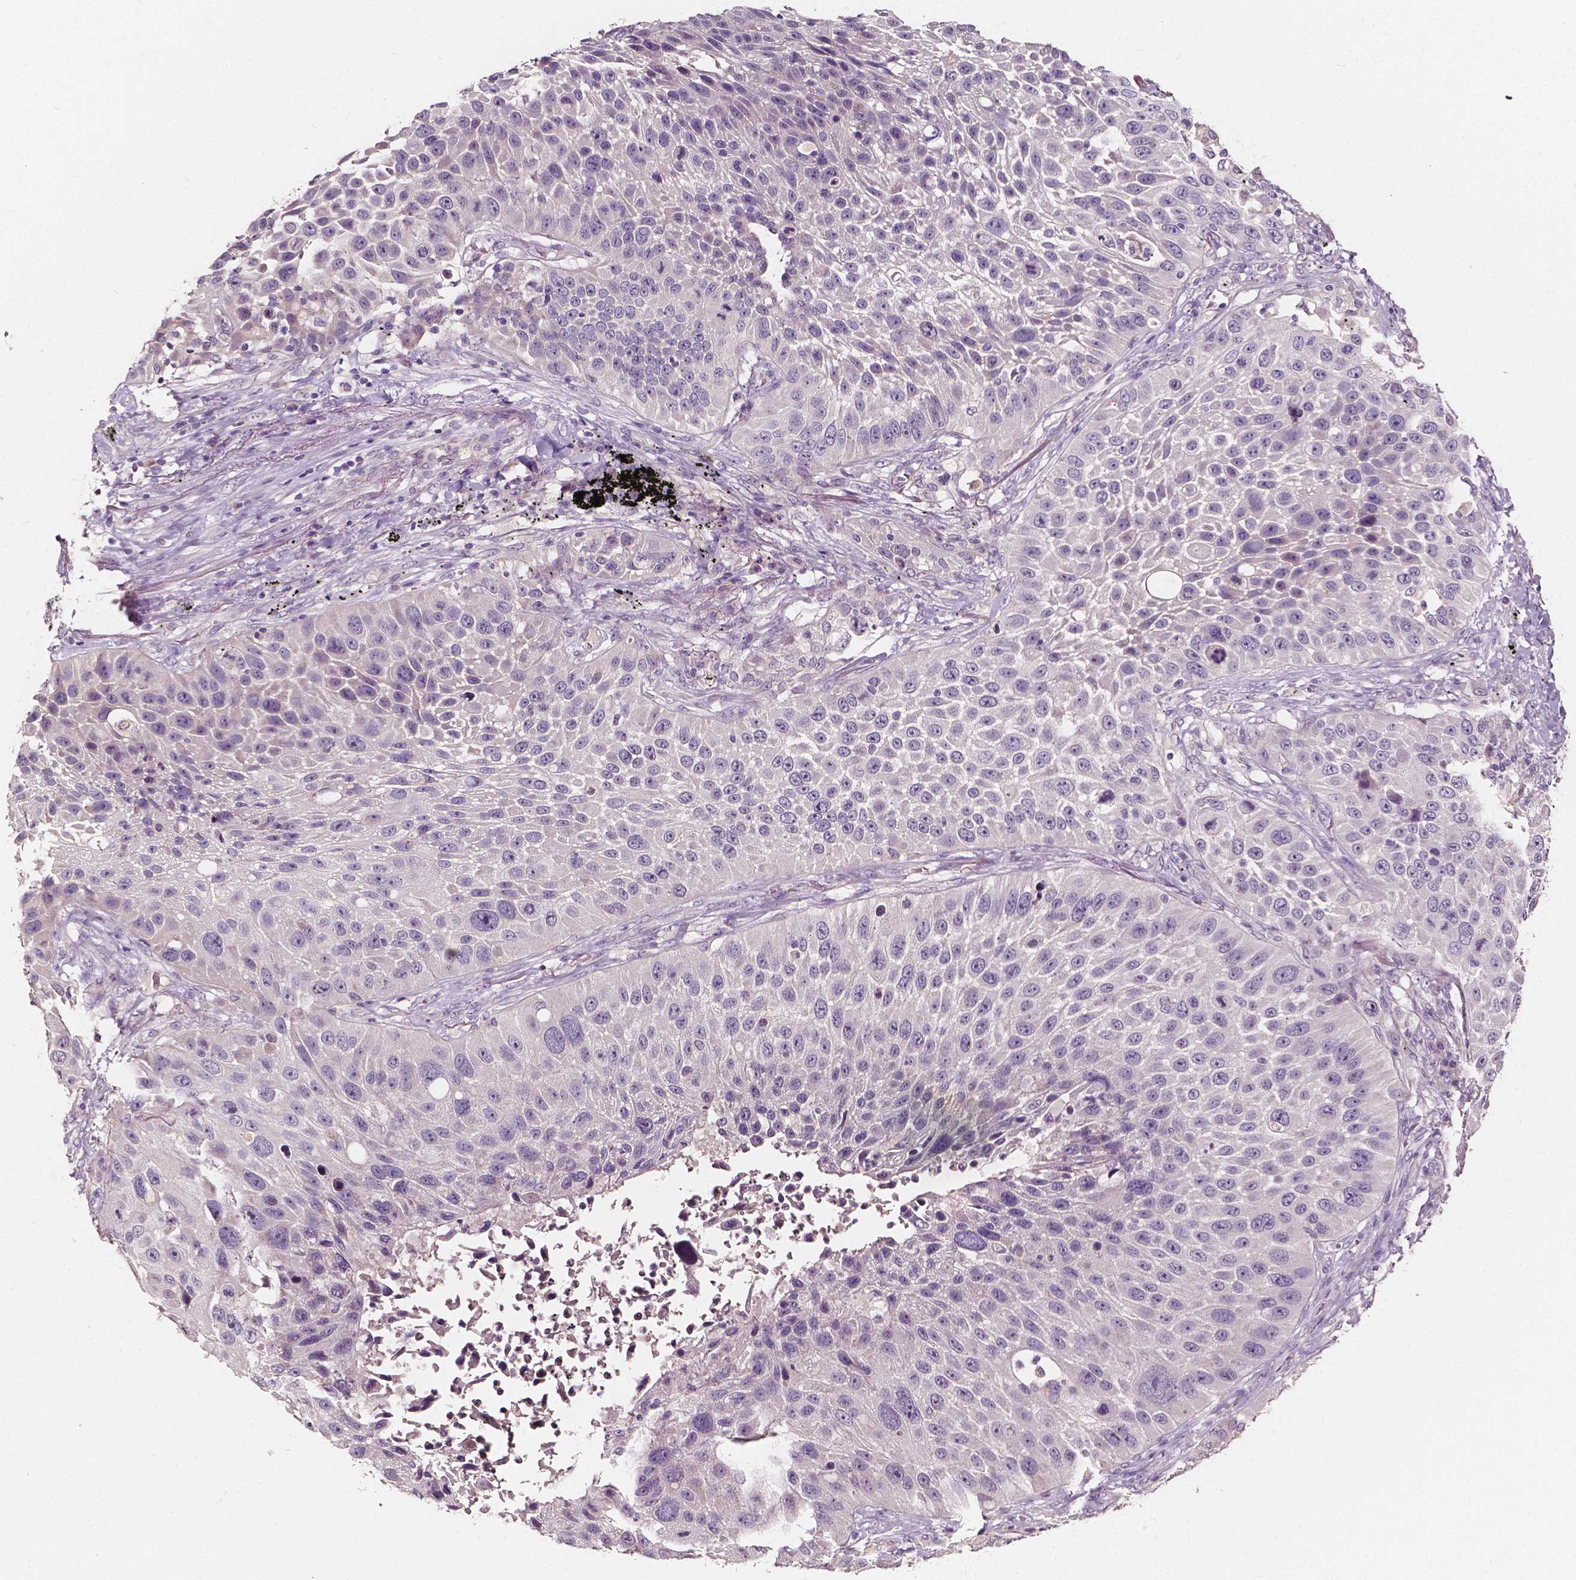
{"staining": {"intensity": "negative", "quantity": "none", "location": "none"}, "tissue": "lung cancer", "cell_type": "Tumor cells", "image_type": "cancer", "snomed": [{"axis": "morphology", "description": "Normal morphology"}, {"axis": "morphology", "description": "Squamous cell carcinoma, NOS"}, {"axis": "topography", "description": "Lymph node"}, {"axis": "topography", "description": "Lung"}], "caption": "This micrograph is of lung squamous cell carcinoma stained with immunohistochemistry (IHC) to label a protein in brown with the nuclei are counter-stained blue. There is no staining in tumor cells.", "gene": "NPC1L1", "patient": {"sex": "male", "age": 67}}